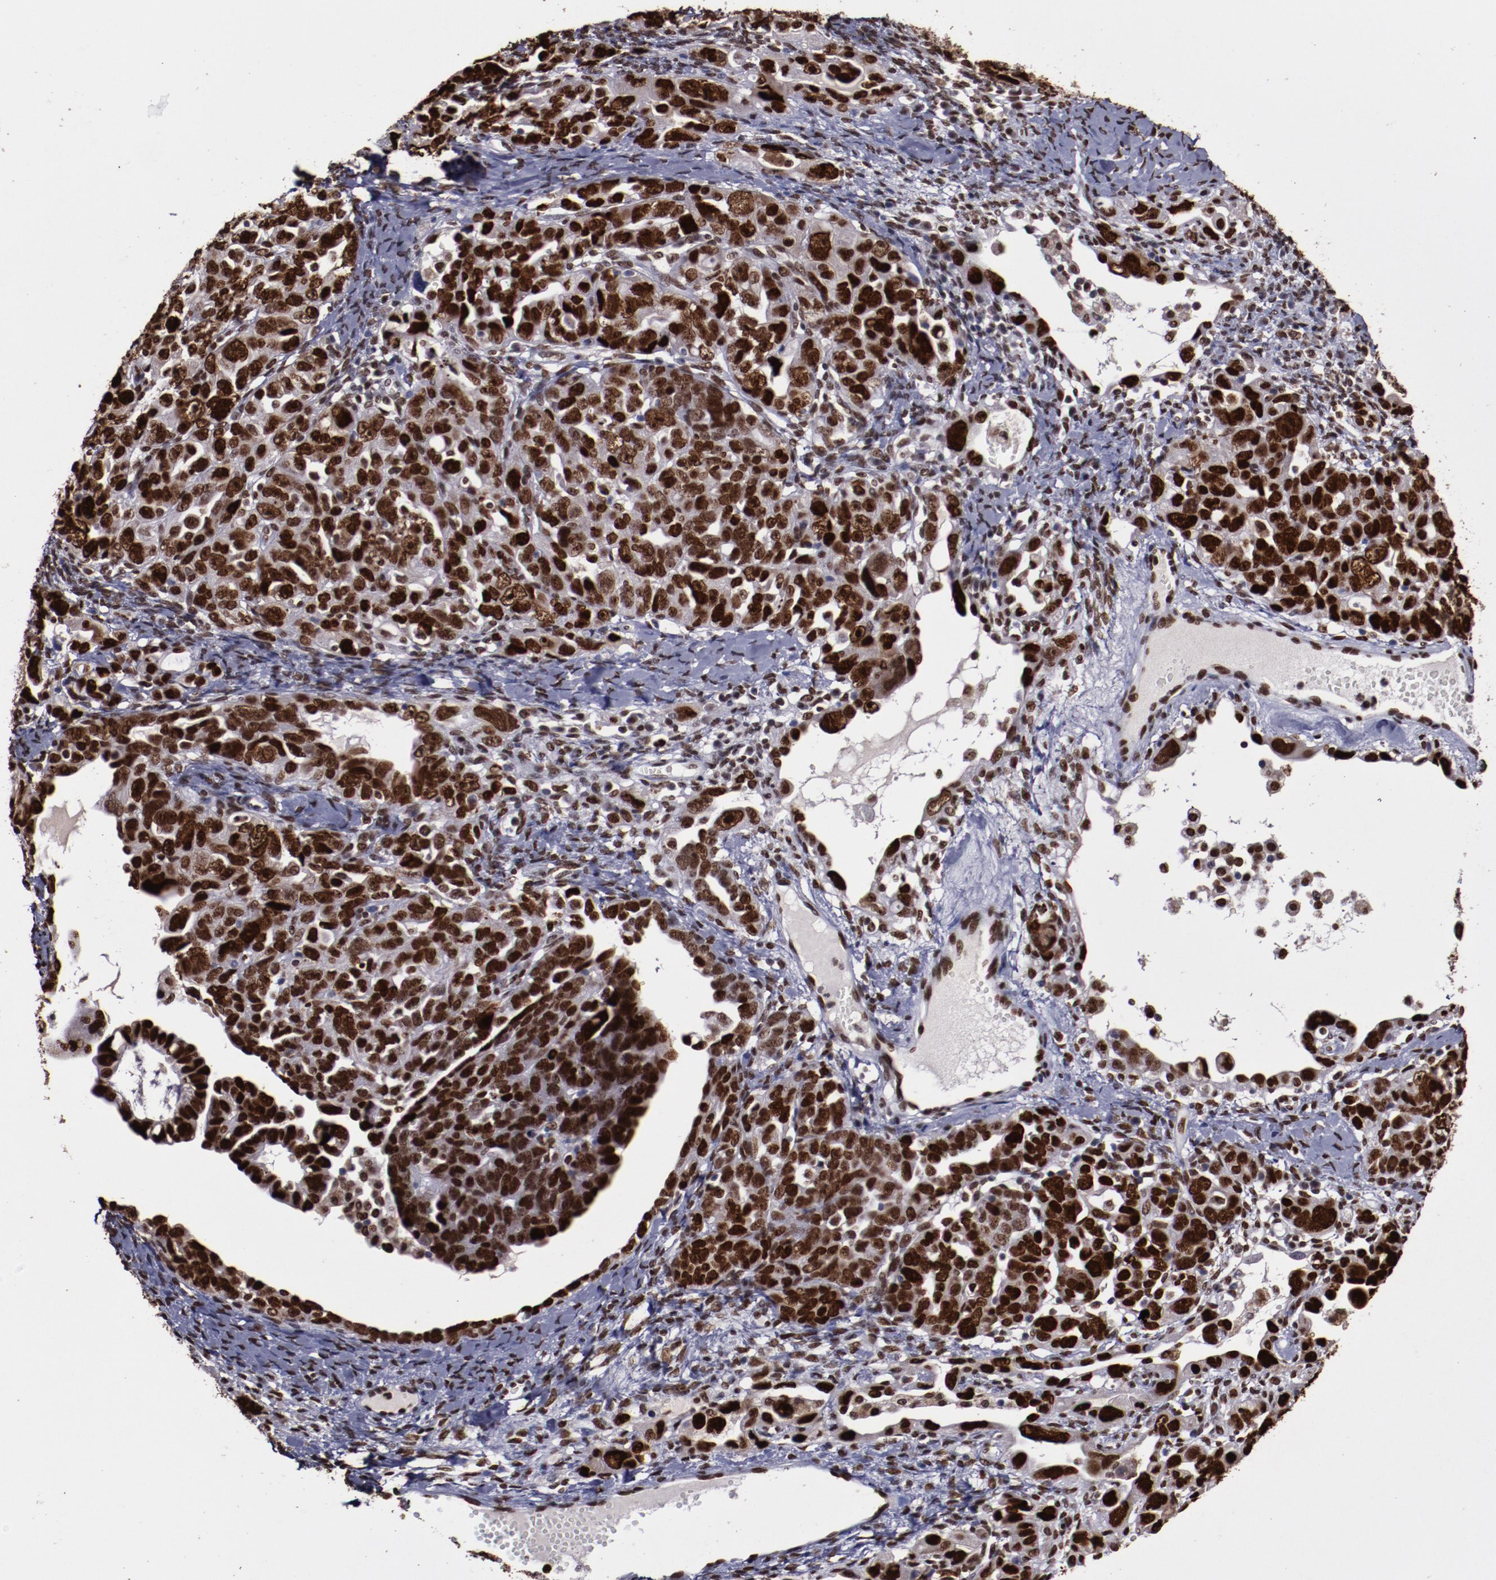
{"staining": {"intensity": "strong", "quantity": ">75%", "location": "nuclear"}, "tissue": "ovarian cancer", "cell_type": "Tumor cells", "image_type": "cancer", "snomed": [{"axis": "morphology", "description": "Cystadenocarcinoma, serous, NOS"}, {"axis": "topography", "description": "Ovary"}], "caption": "This is an image of IHC staining of ovarian serous cystadenocarcinoma, which shows strong positivity in the nuclear of tumor cells.", "gene": "APEX1", "patient": {"sex": "female", "age": 66}}